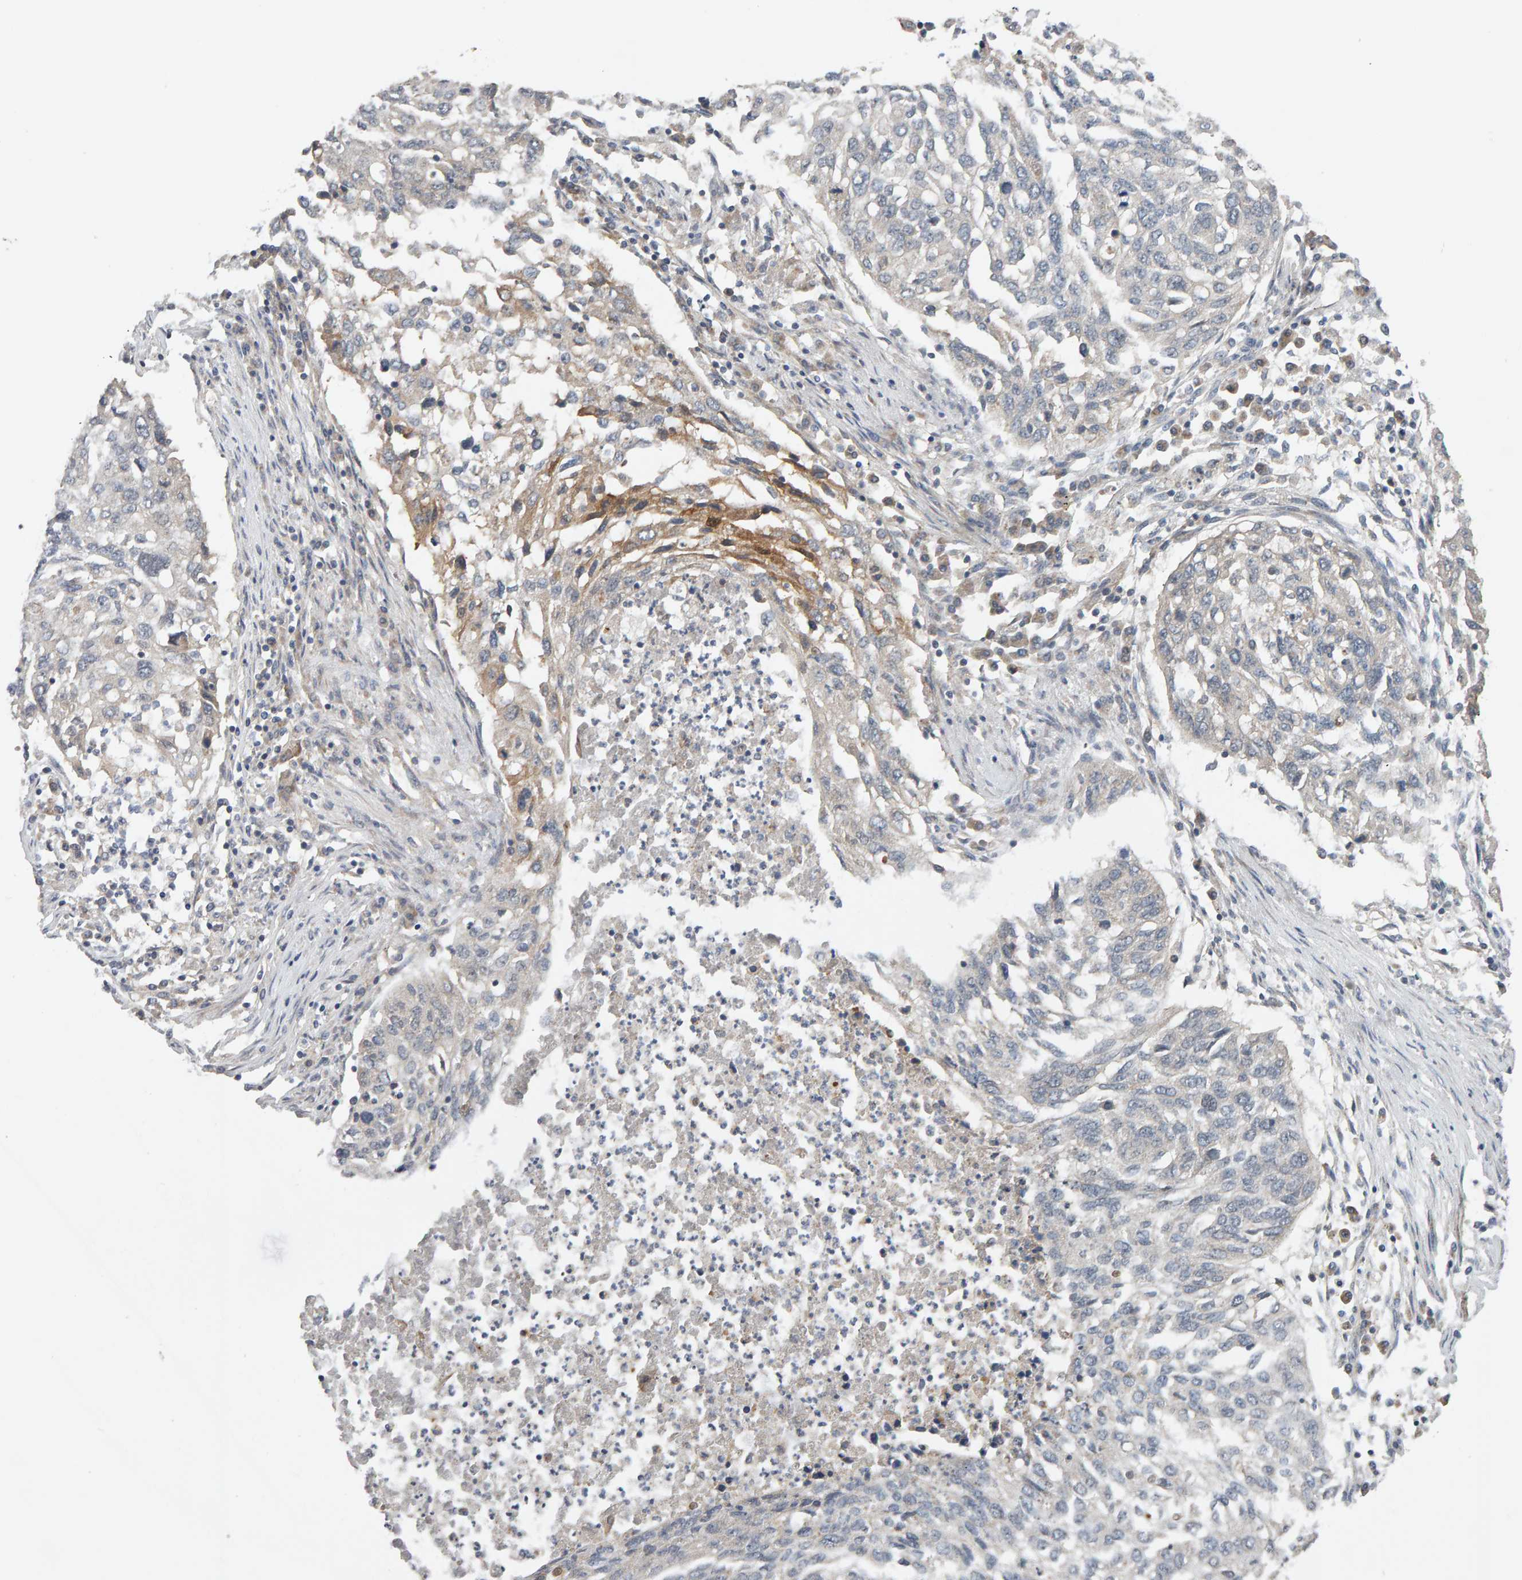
{"staining": {"intensity": "negative", "quantity": "none", "location": "none"}, "tissue": "lung cancer", "cell_type": "Tumor cells", "image_type": "cancer", "snomed": [{"axis": "morphology", "description": "Squamous cell carcinoma, NOS"}, {"axis": "topography", "description": "Lung"}], "caption": "Tumor cells are negative for brown protein staining in lung cancer (squamous cell carcinoma).", "gene": "DNAJC7", "patient": {"sex": "female", "age": 63}}